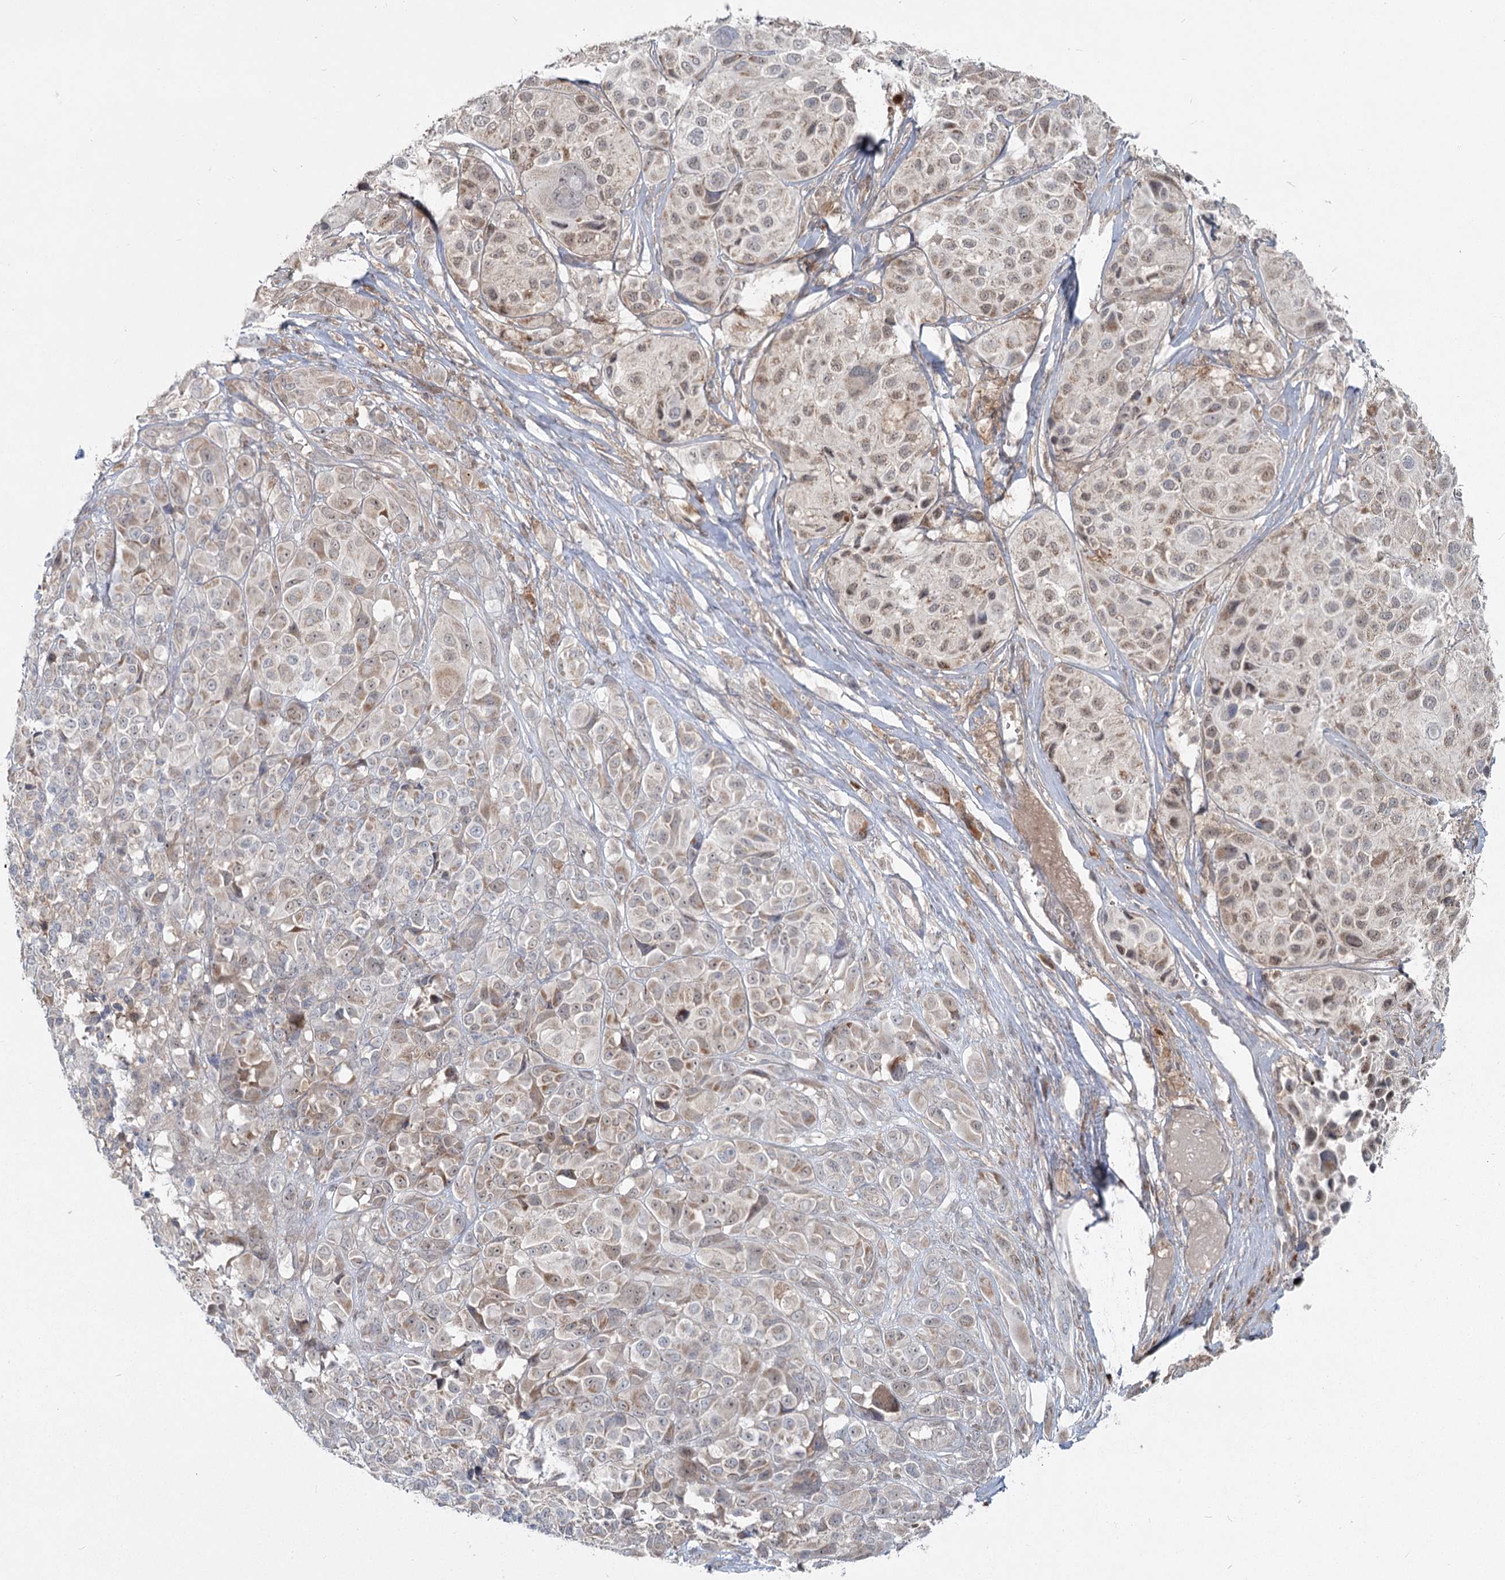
{"staining": {"intensity": "moderate", "quantity": "25%-75%", "location": "cytoplasmic/membranous,nuclear"}, "tissue": "melanoma", "cell_type": "Tumor cells", "image_type": "cancer", "snomed": [{"axis": "morphology", "description": "Malignant melanoma, NOS"}, {"axis": "topography", "description": "Skin of trunk"}], "caption": "High-power microscopy captured an immunohistochemistry (IHC) histopathology image of melanoma, revealing moderate cytoplasmic/membranous and nuclear expression in approximately 25%-75% of tumor cells.", "gene": "THNSL1", "patient": {"sex": "male", "age": 71}}